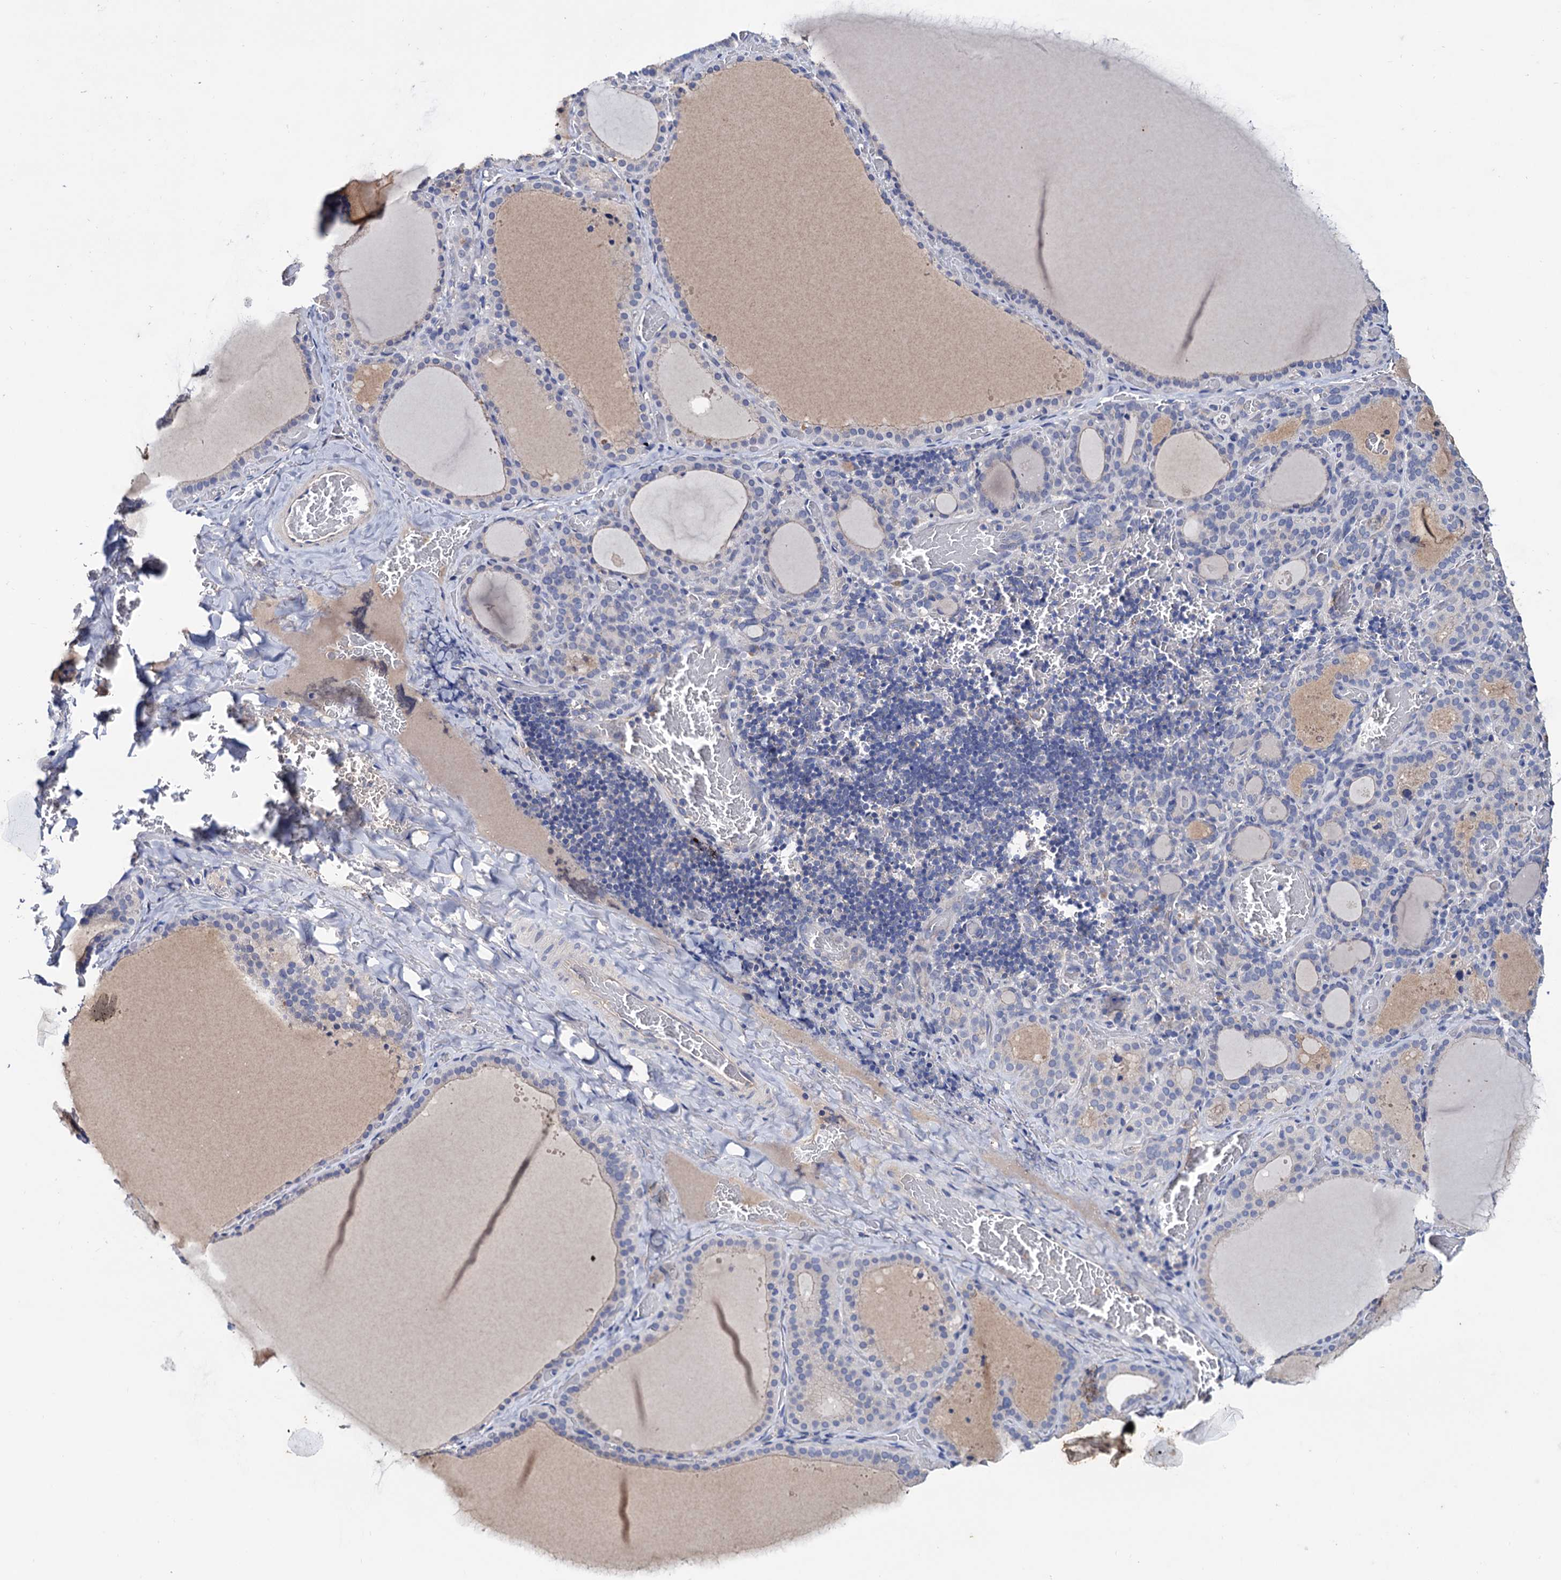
{"staining": {"intensity": "negative", "quantity": "none", "location": "none"}, "tissue": "thyroid gland", "cell_type": "Glandular cells", "image_type": "normal", "snomed": [{"axis": "morphology", "description": "Normal tissue, NOS"}, {"axis": "topography", "description": "Thyroid gland"}], "caption": "Image shows no protein staining in glandular cells of benign thyroid gland. (Brightfield microscopy of DAB immunohistochemistry (IHC) at high magnification).", "gene": "NPAS4", "patient": {"sex": "female", "age": 39}}